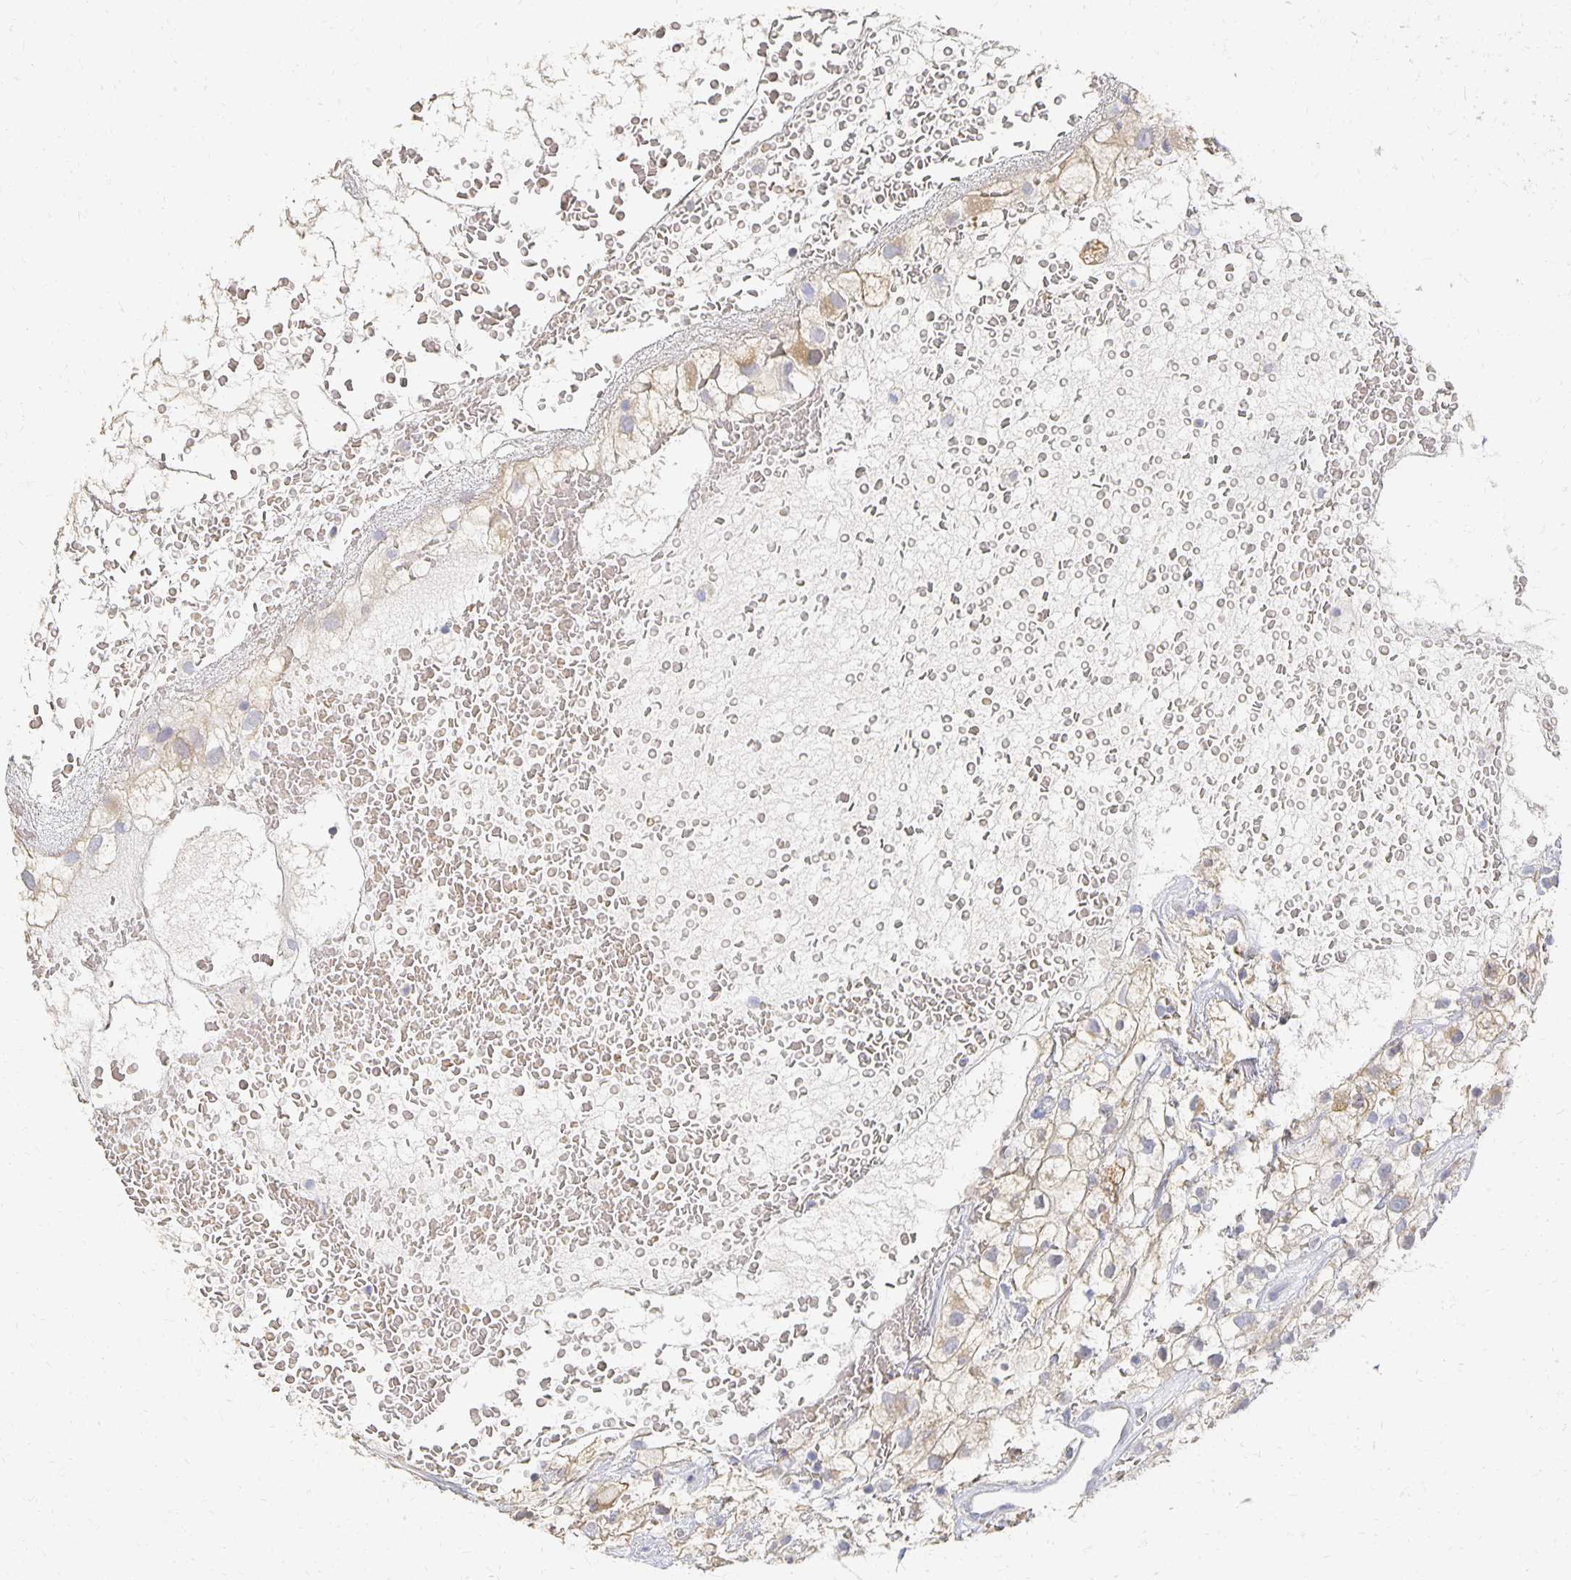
{"staining": {"intensity": "negative", "quantity": "none", "location": "none"}, "tissue": "renal cancer", "cell_type": "Tumor cells", "image_type": "cancer", "snomed": [{"axis": "morphology", "description": "Adenocarcinoma, NOS"}, {"axis": "topography", "description": "Kidney"}], "caption": "Immunohistochemistry histopathology image of neoplastic tissue: adenocarcinoma (renal) stained with DAB (3,3'-diaminobenzidine) exhibits no significant protein positivity in tumor cells. (Stains: DAB (3,3'-diaminobenzidine) immunohistochemistry with hematoxylin counter stain, Microscopy: brightfield microscopy at high magnification).", "gene": "CST6", "patient": {"sex": "male", "age": 59}}